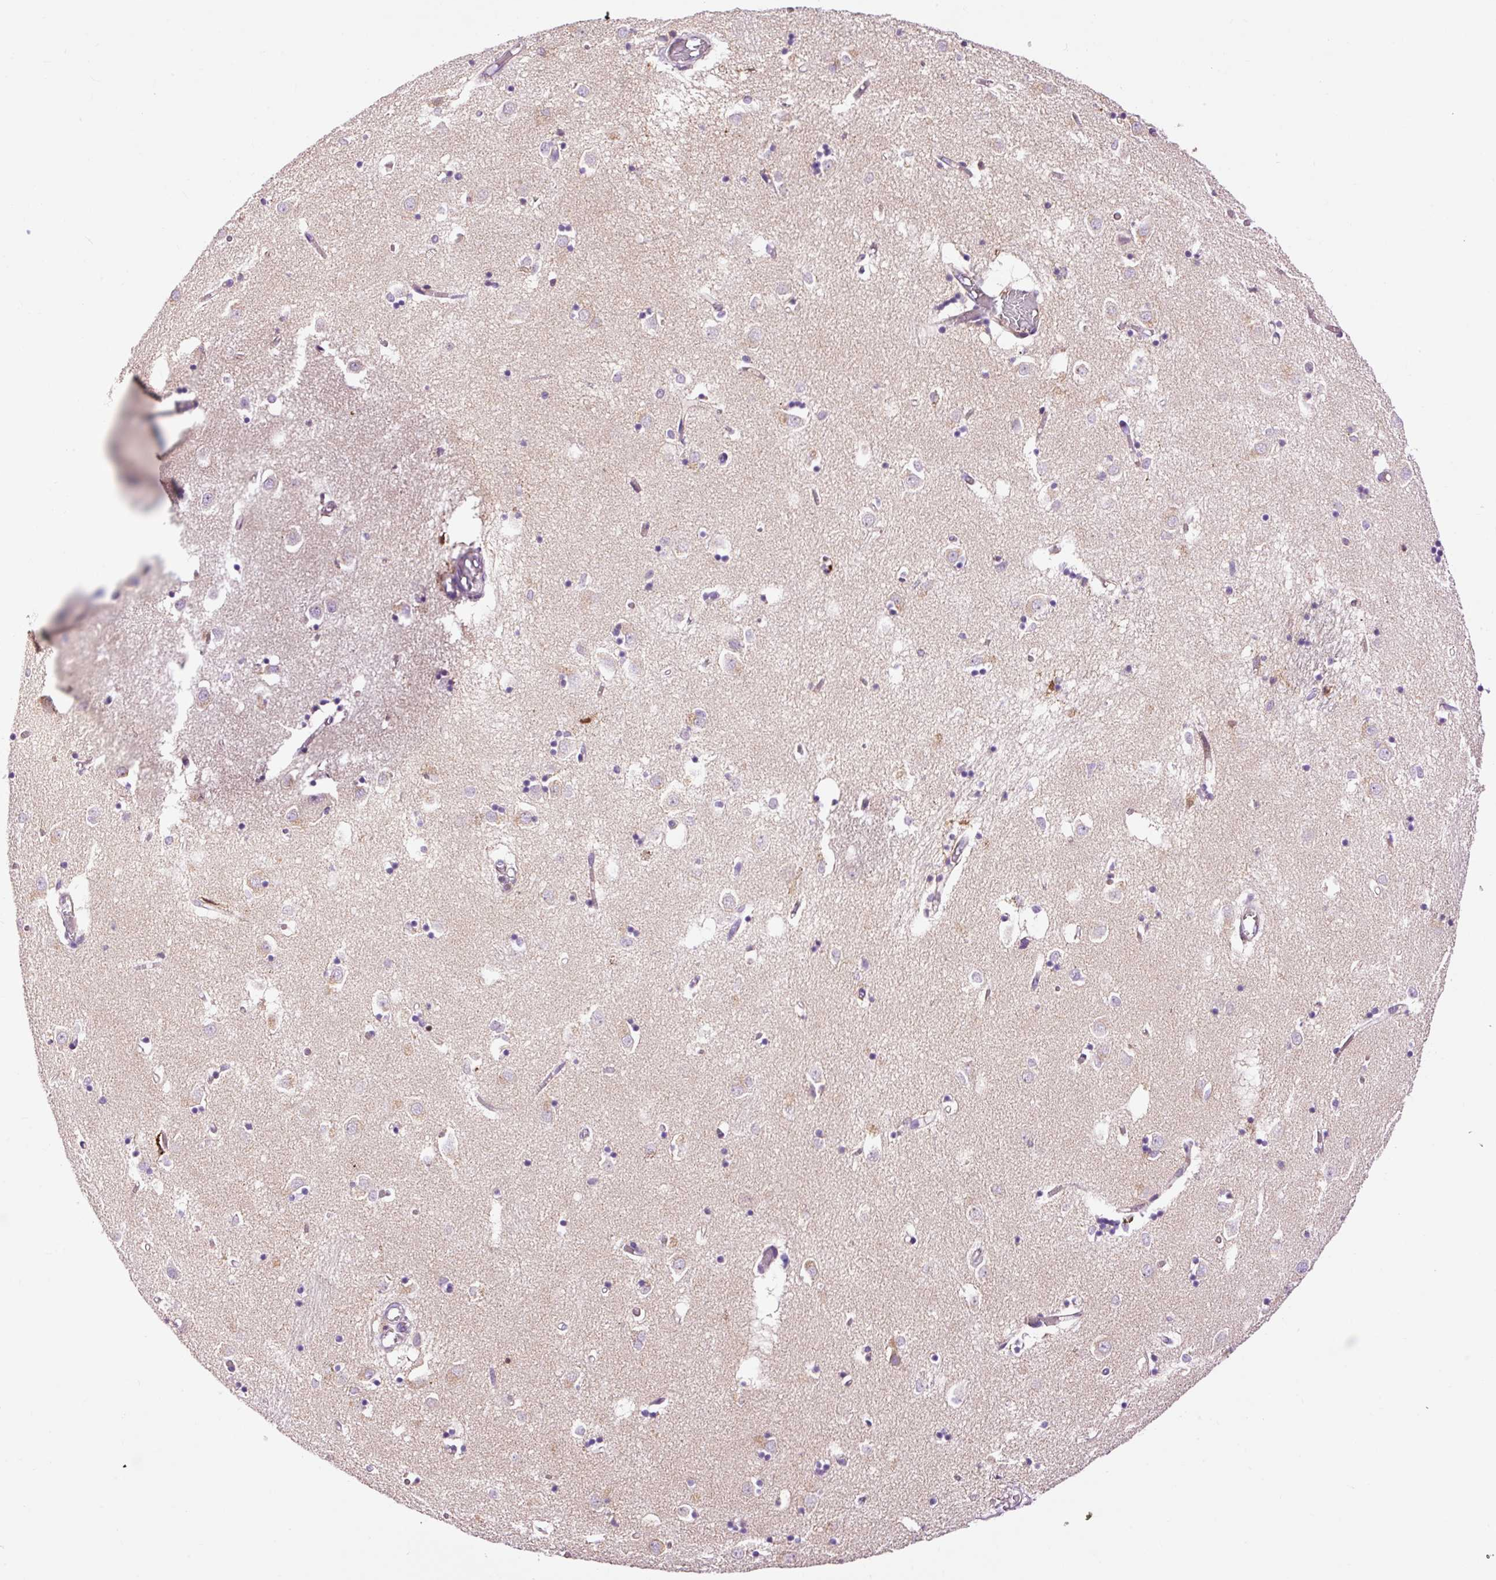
{"staining": {"intensity": "negative", "quantity": "none", "location": "none"}, "tissue": "caudate", "cell_type": "Glial cells", "image_type": "normal", "snomed": [{"axis": "morphology", "description": "Normal tissue, NOS"}, {"axis": "topography", "description": "Lateral ventricle wall"}], "caption": "Protein analysis of normal caudate demonstrates no significant staining in glial cells.", "gene": "CD83", "patient": {"sex": "male", "age": 70}}